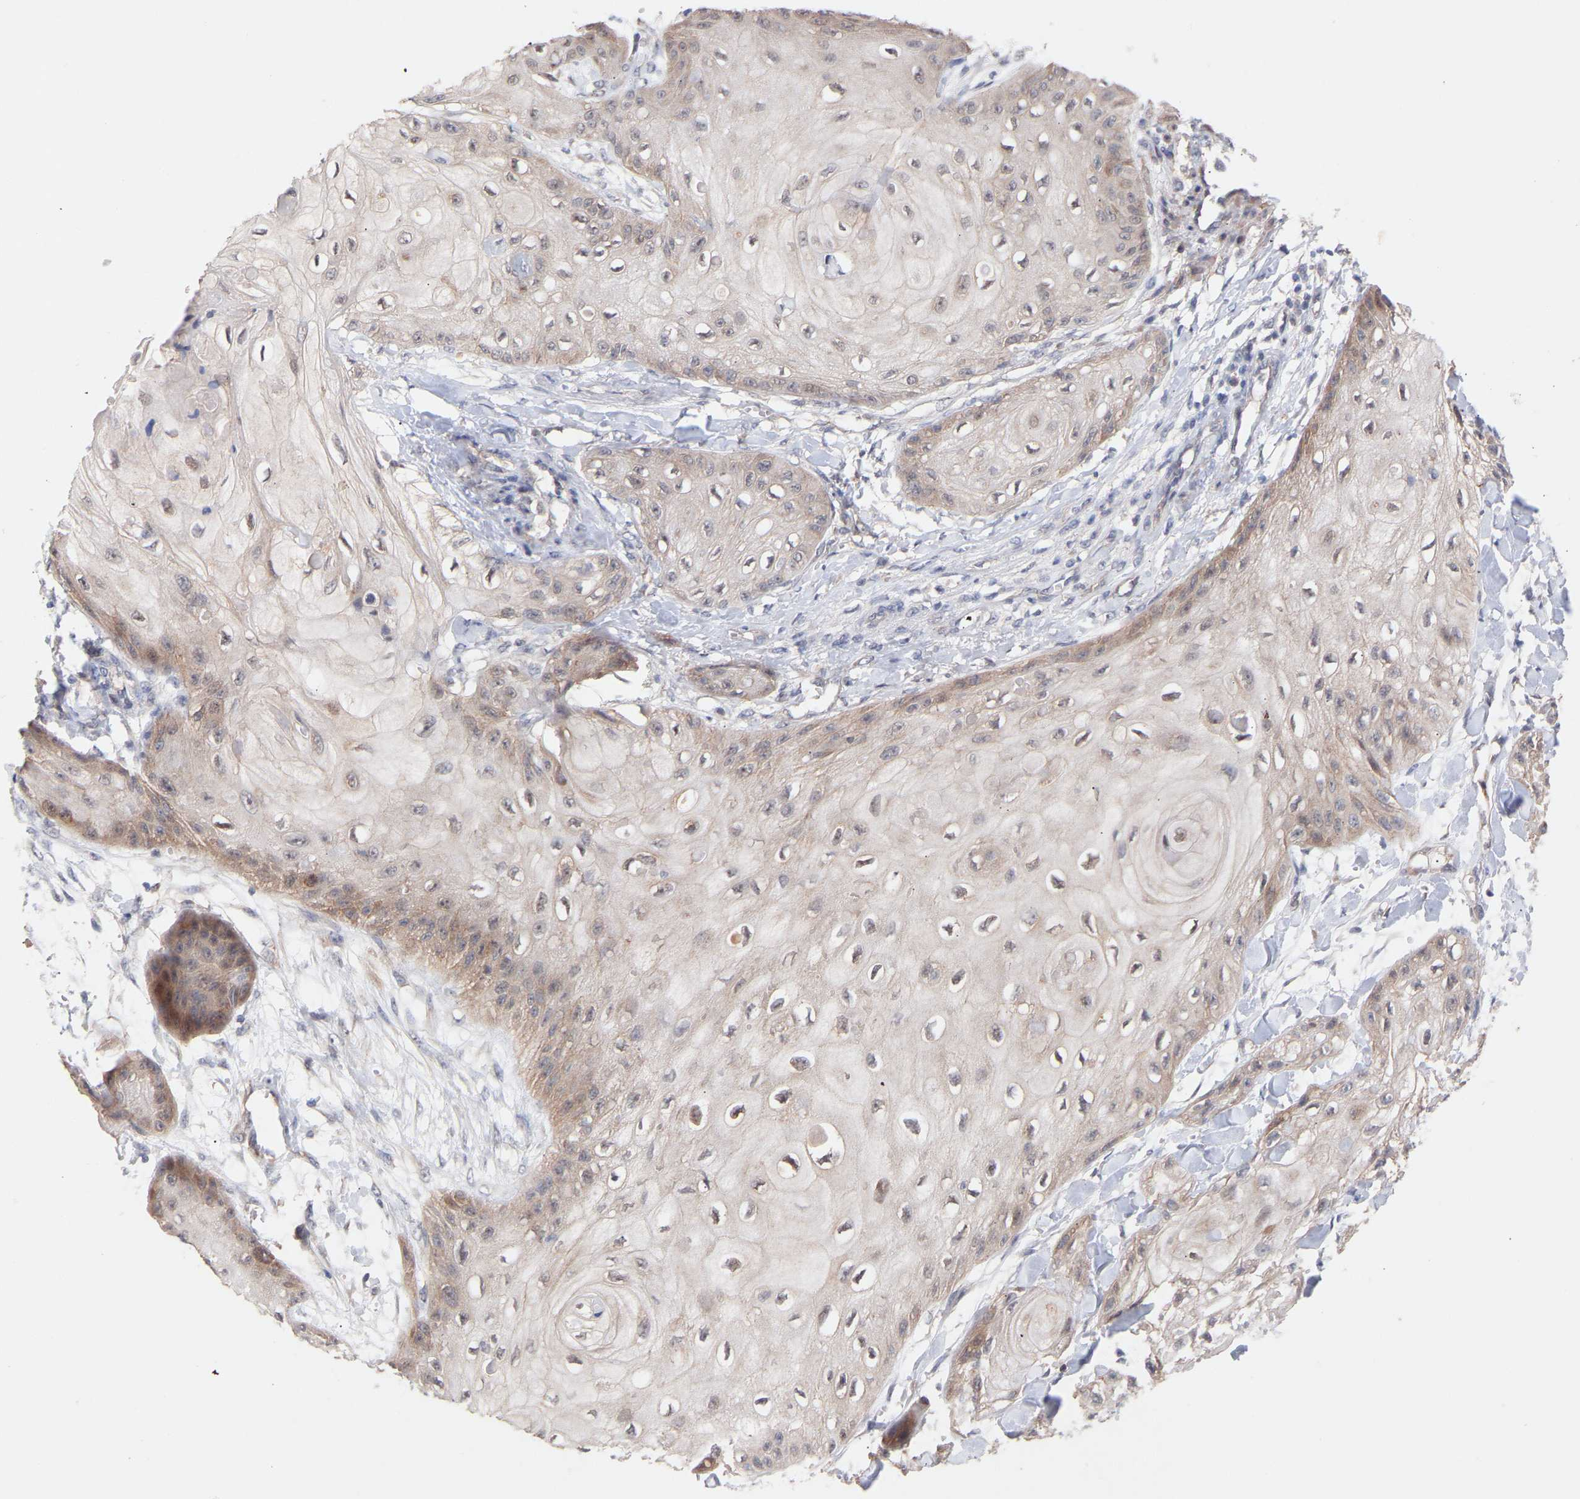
{"staining": {"intensity": "weak", "quantity": "25%-75%", "location": "nuclear"}, "tissue": "skin cancer", "cell_type": "Tumor cells", "image_type": "cancer", "snomed": [{"axis": "morphology", "description": "Squamous cell carcinoma, NOS"}, {"axis": "topography", "description": "Skin"}], "caption": "Human skin cancer (squamous cell carcinoma) stained with a brown dye displays weak nuclear positive staining in approximately 25%-75% of tumor cells.", "gene": "PDLIM5", "patient": {"sex": "male", "age": 74}}